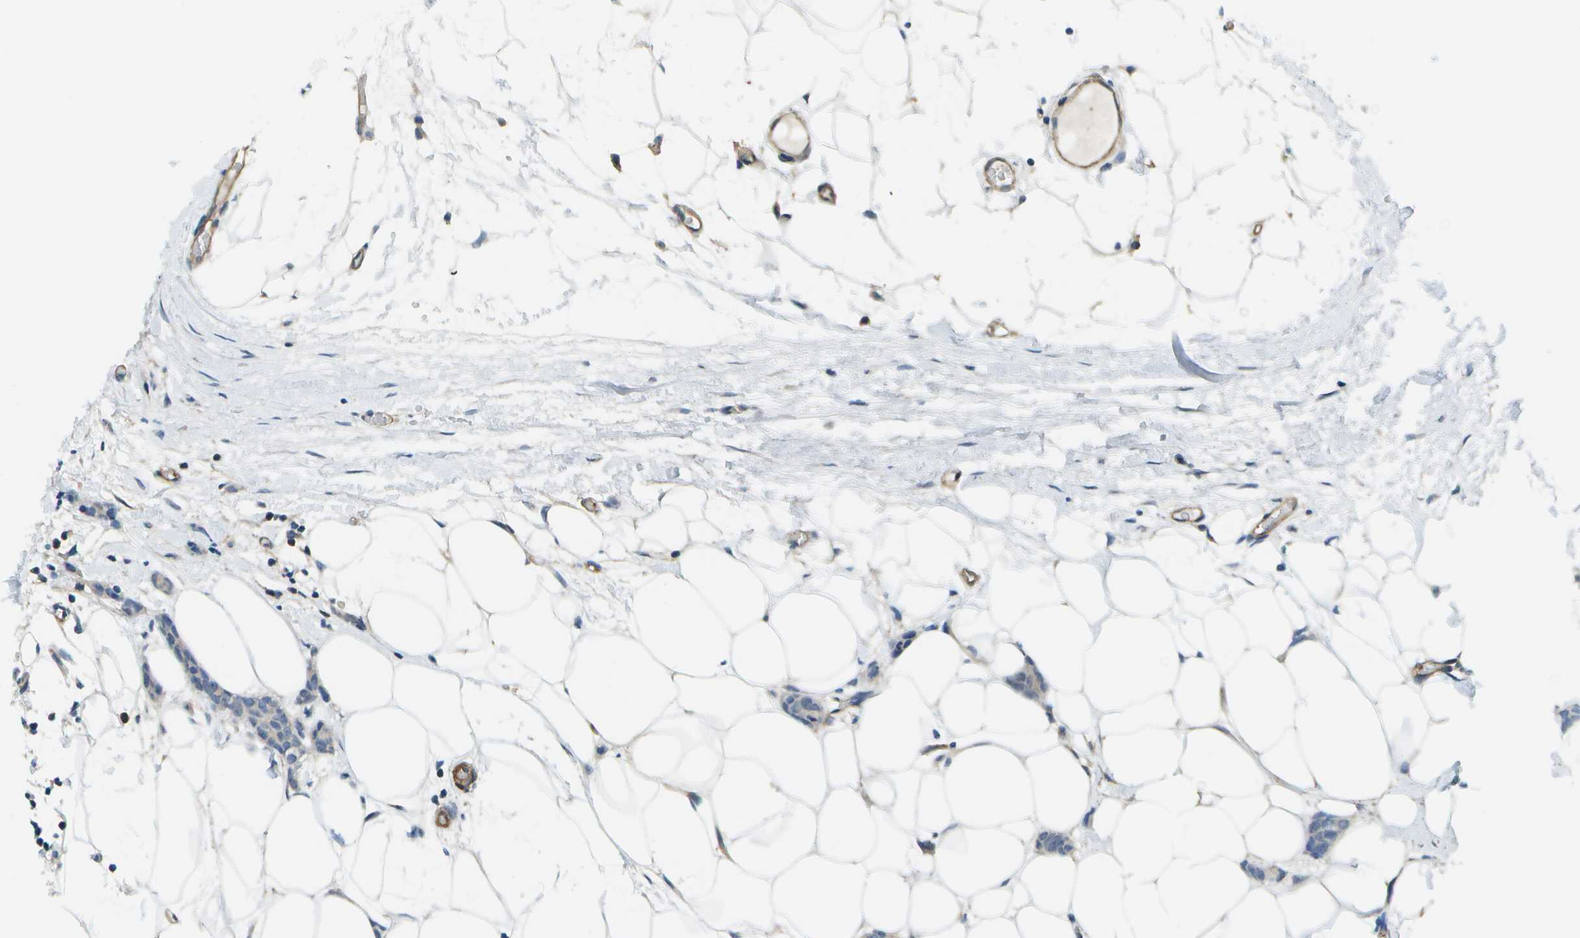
{"staining": {"intensity": "negative", "quantity": "none", "location": "none"}, "tissue": "breast cancer", "cell_type": "Tumor cells", "image_type": "cancer", "snomed": [{"axis": "morphology", "description": "Lobular carcinoma"}, {"axis": "topography", "description": "Skin"}, {"axis": "topography", "description": "Breast"}], "caption": "IHC of human breast lobular carcinoma demonstrates no staining in tumor cells.", "gene": "KIAA0040", "patient": {"sex": "female", "age": 46}}